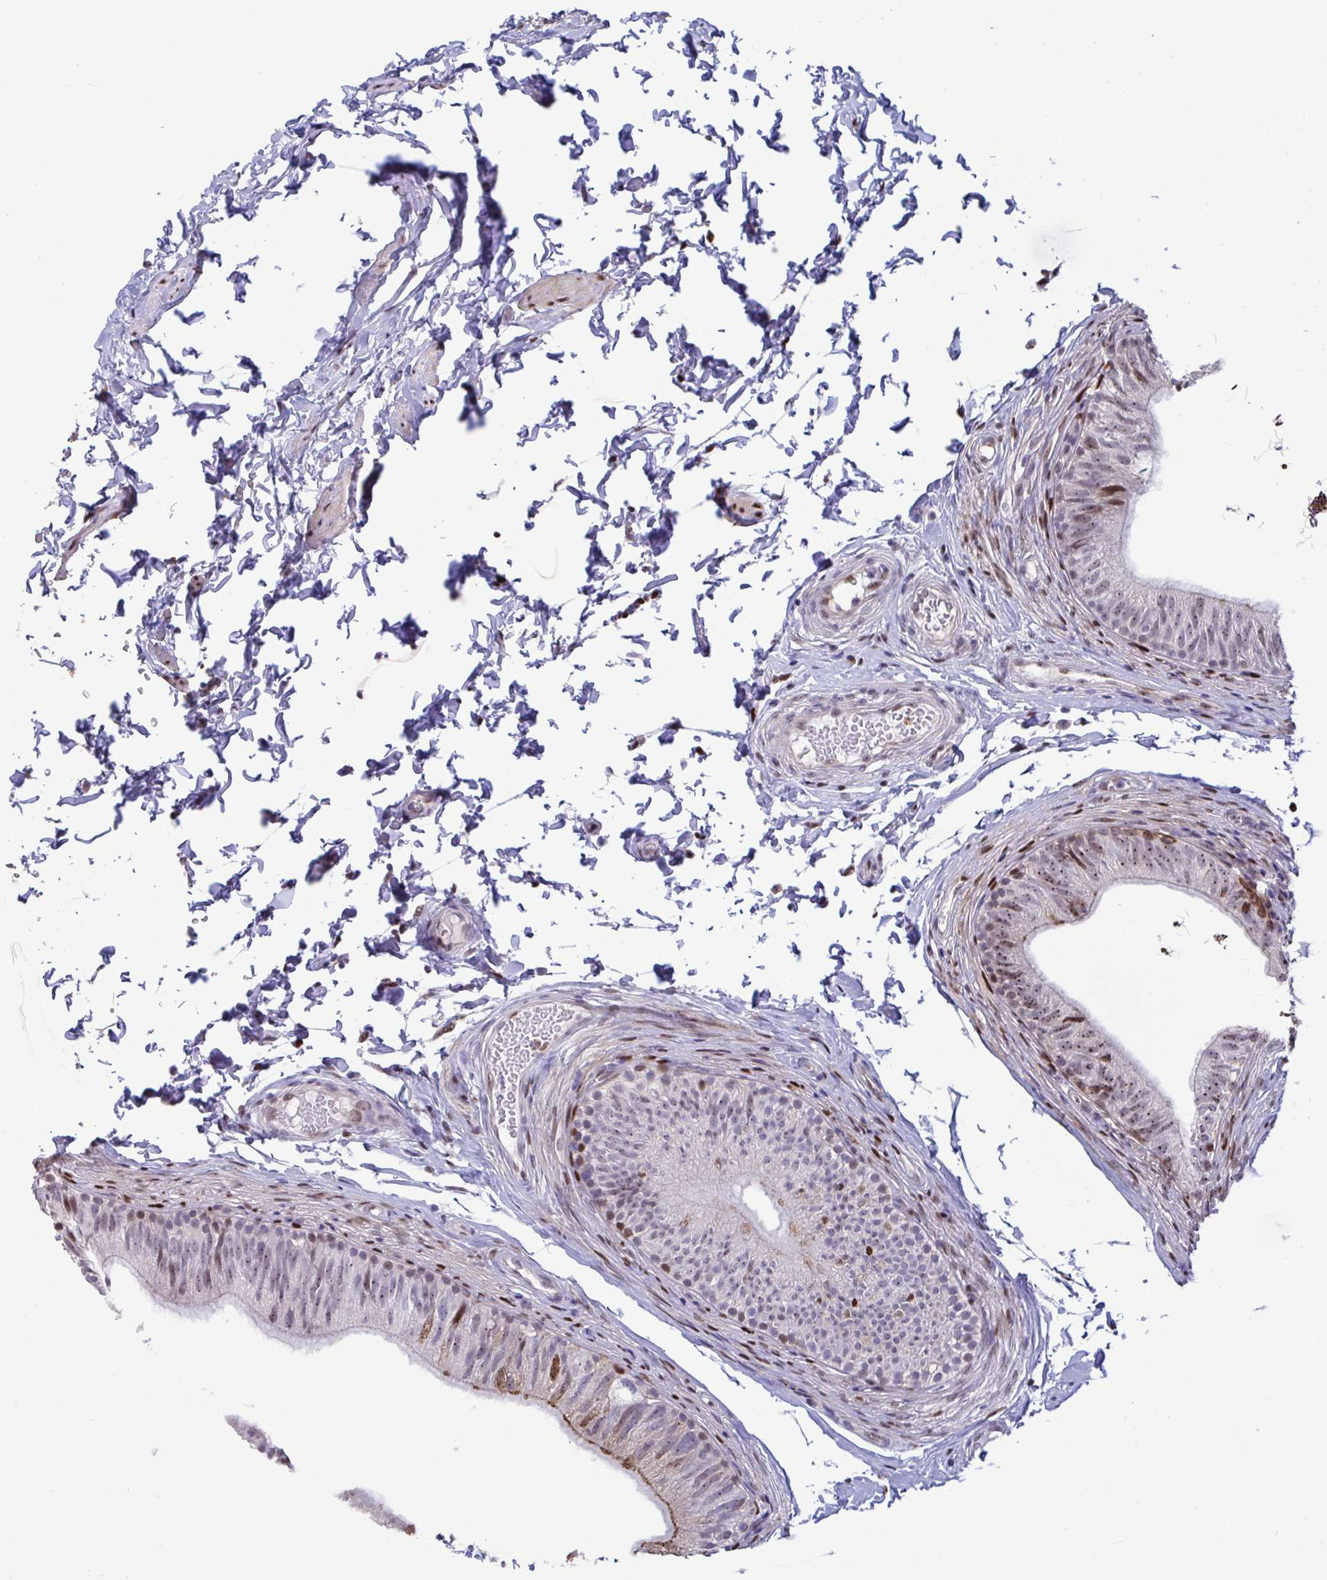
{"staining": {"intensity": "moderate", "quantity": "25%-75%", "location": "cytoplasmic/membranous,nuclear"}, "tissue": "epididymis", "cell_type": "Glandular cells", "image_type": "normal", "snomed": [{"axis": "morphology", "description": "Normal tissue, NOS"}, {"axis": "topography", "description": "Epididymis, spermatic cord, NOS"}, {"axis": "topography", "description": "Epididymis"}, {"axis": "topography", "description": "Peripheral nerve tissue"}], "caption": "About 25%-75% of glandular cells in benign epididymis reveal moderate cytoplasmic/membranous,nuclear protein expression as visualized by brown immunohistochemical staining.", "gene": "PELI1", "patient": {"sex": "male", "age": 29}}